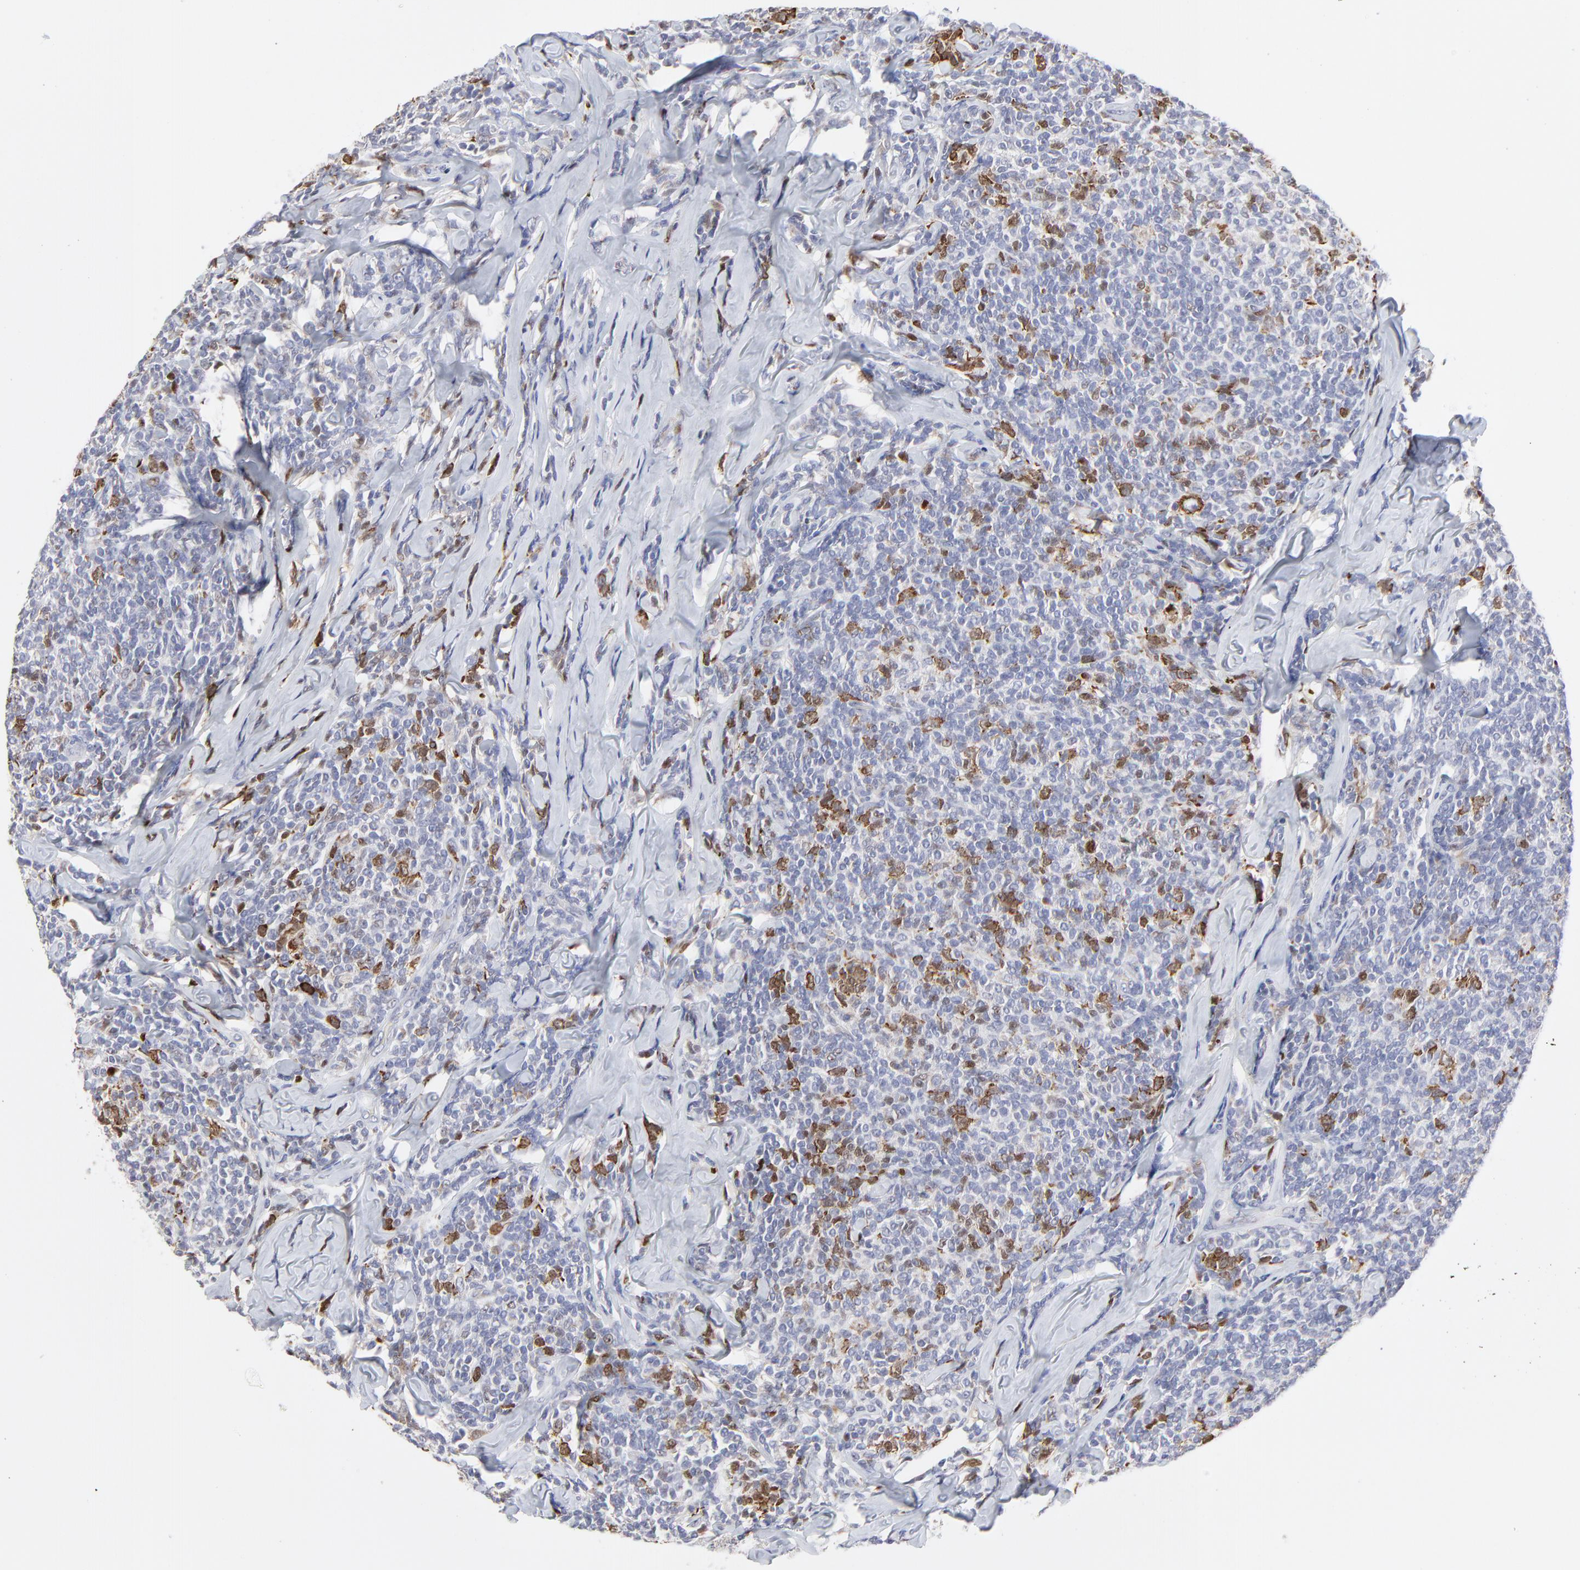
{"staining": {"intensity": "moderate", "quantity": "<25%", "location": "cytoplasmic/membranous"}, "tissue": "lymphoma", "cell_type": "Tumor cells", "image_type": "cancer", "snomed": [{"axis": "morphology", "description": "Malignant lymphoma, non-Hodgkin's type, Low grade"}, {"axis": "topography", "description": "Lymph node"}], "caption": "An IHC histopathology image of neoplastic tissue is shown. Protein staining in brown labels moderate cytoplasmic/membranous positivity in lymphoma within tumor cells. The staining was performed using DAB, with brown indicating positive protein expression. Nuclei are stained blue with hematoxylin.", "gene": "NCAPH", "patient": {"sex": "male", "age": 74}}